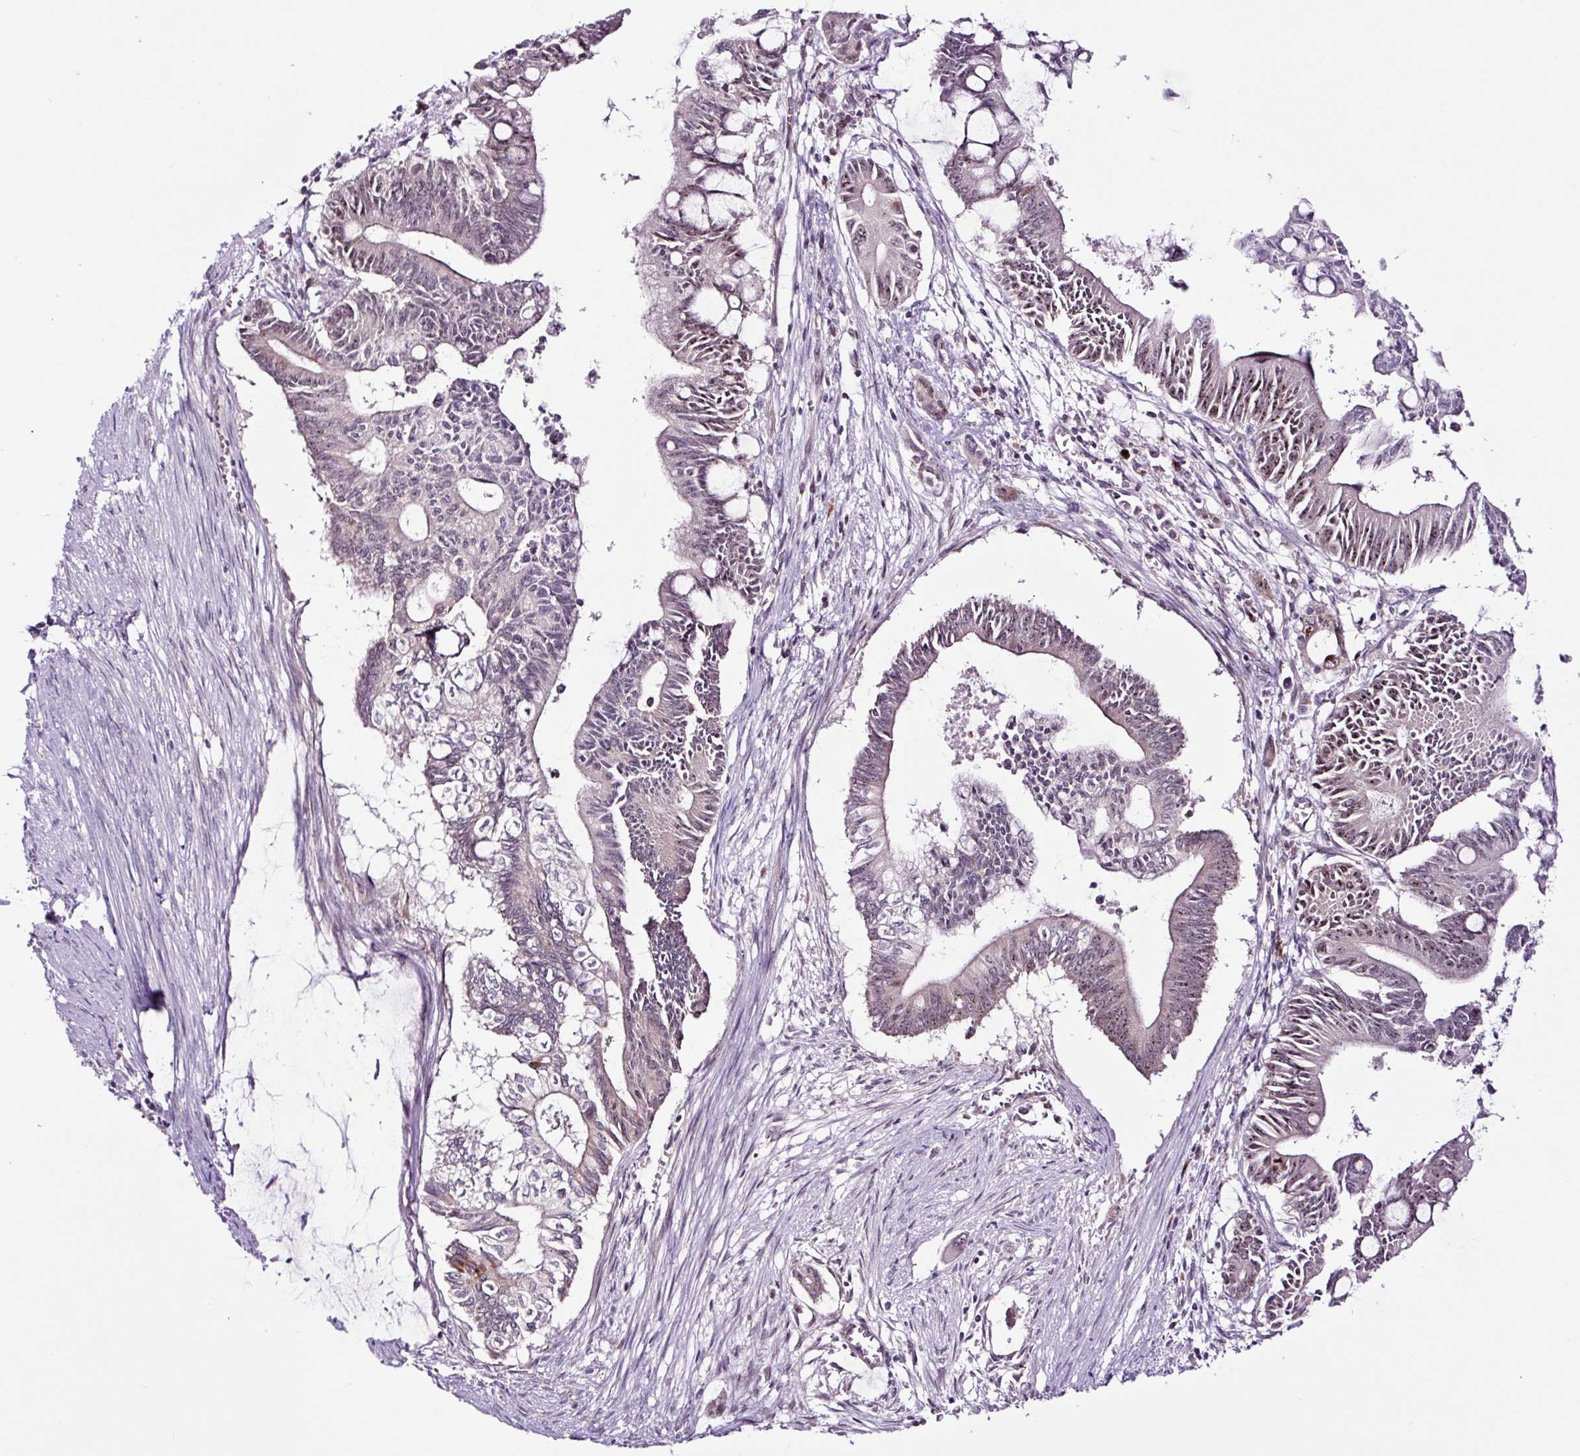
{"staining": {"intensity": "moderate", "quantity": "25%-75%", "location": "nuclear"}, "tissue": "pancreatic cancer", "cell_type": "Tumor cells", "image_type": "cancer", "snomed": [{"axis": "morphology", "description": "Adenocarcinoma, NOS"}, {"axis": "topography", "description": "Pancreas"}], "caption": "Tumor cells exhibit moderate nuclear positivity in about 25%-75% of cells in adenocarcinoma (pancreatic).", "gene": "NOM1", "patient": {"sex": "male", "age": 68}}